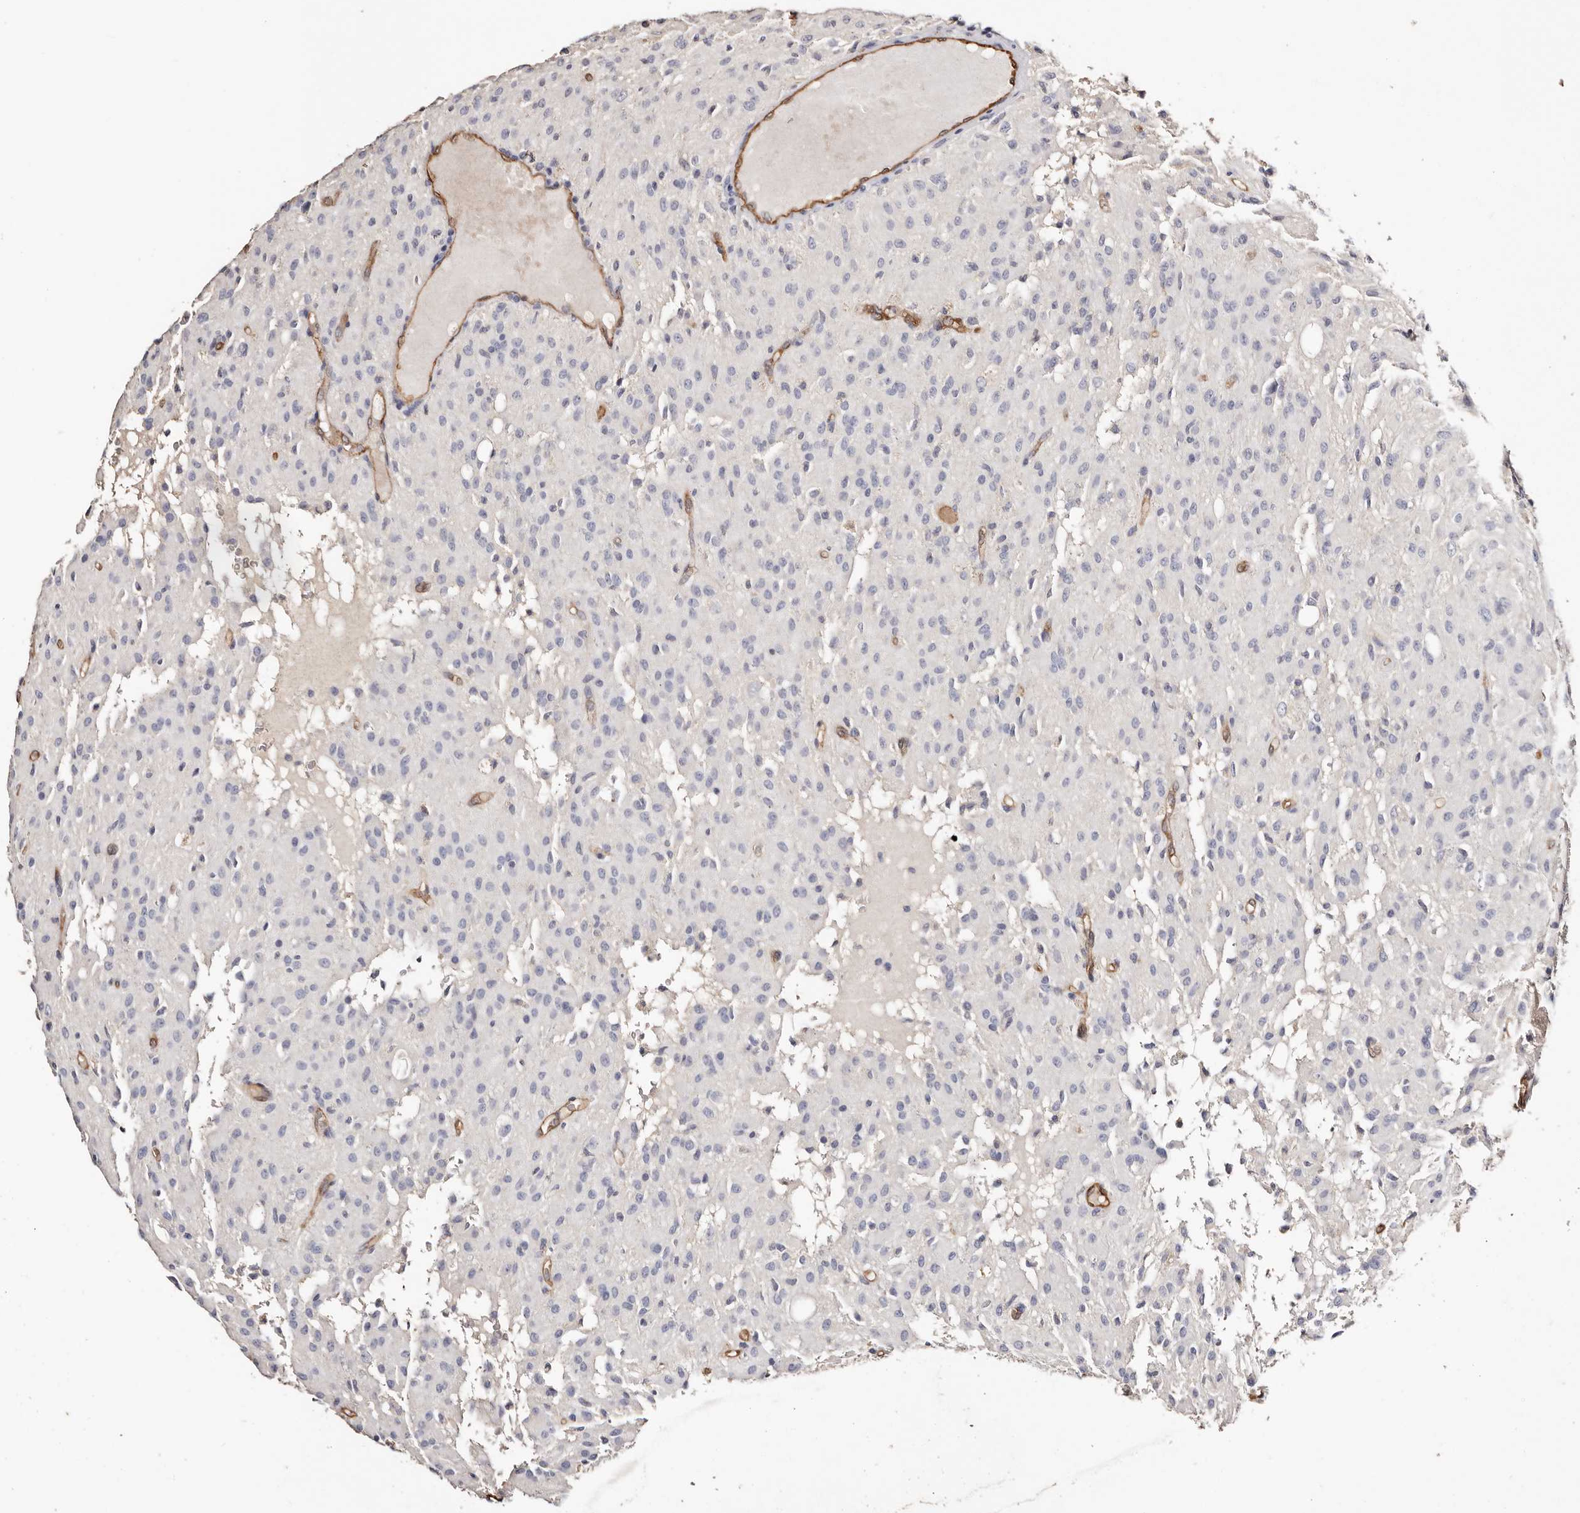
{"staining": {"intensity": "negative", "quantity": "none", "location": "none"}, "tissue": "glioma", "cell_type": "Tumor cells", "image_type": "cancer", "snomed": [{"axis": "morphology", "description": "Glioma, malignant, High grade"}, {"axis": "topography", "description": "Brain"}], "caption": "Glioma stained for a protein using IHC displays no positivity tumor cells.", "gene": "TGM2", "patient": {"sex": "female", "age": 59}}